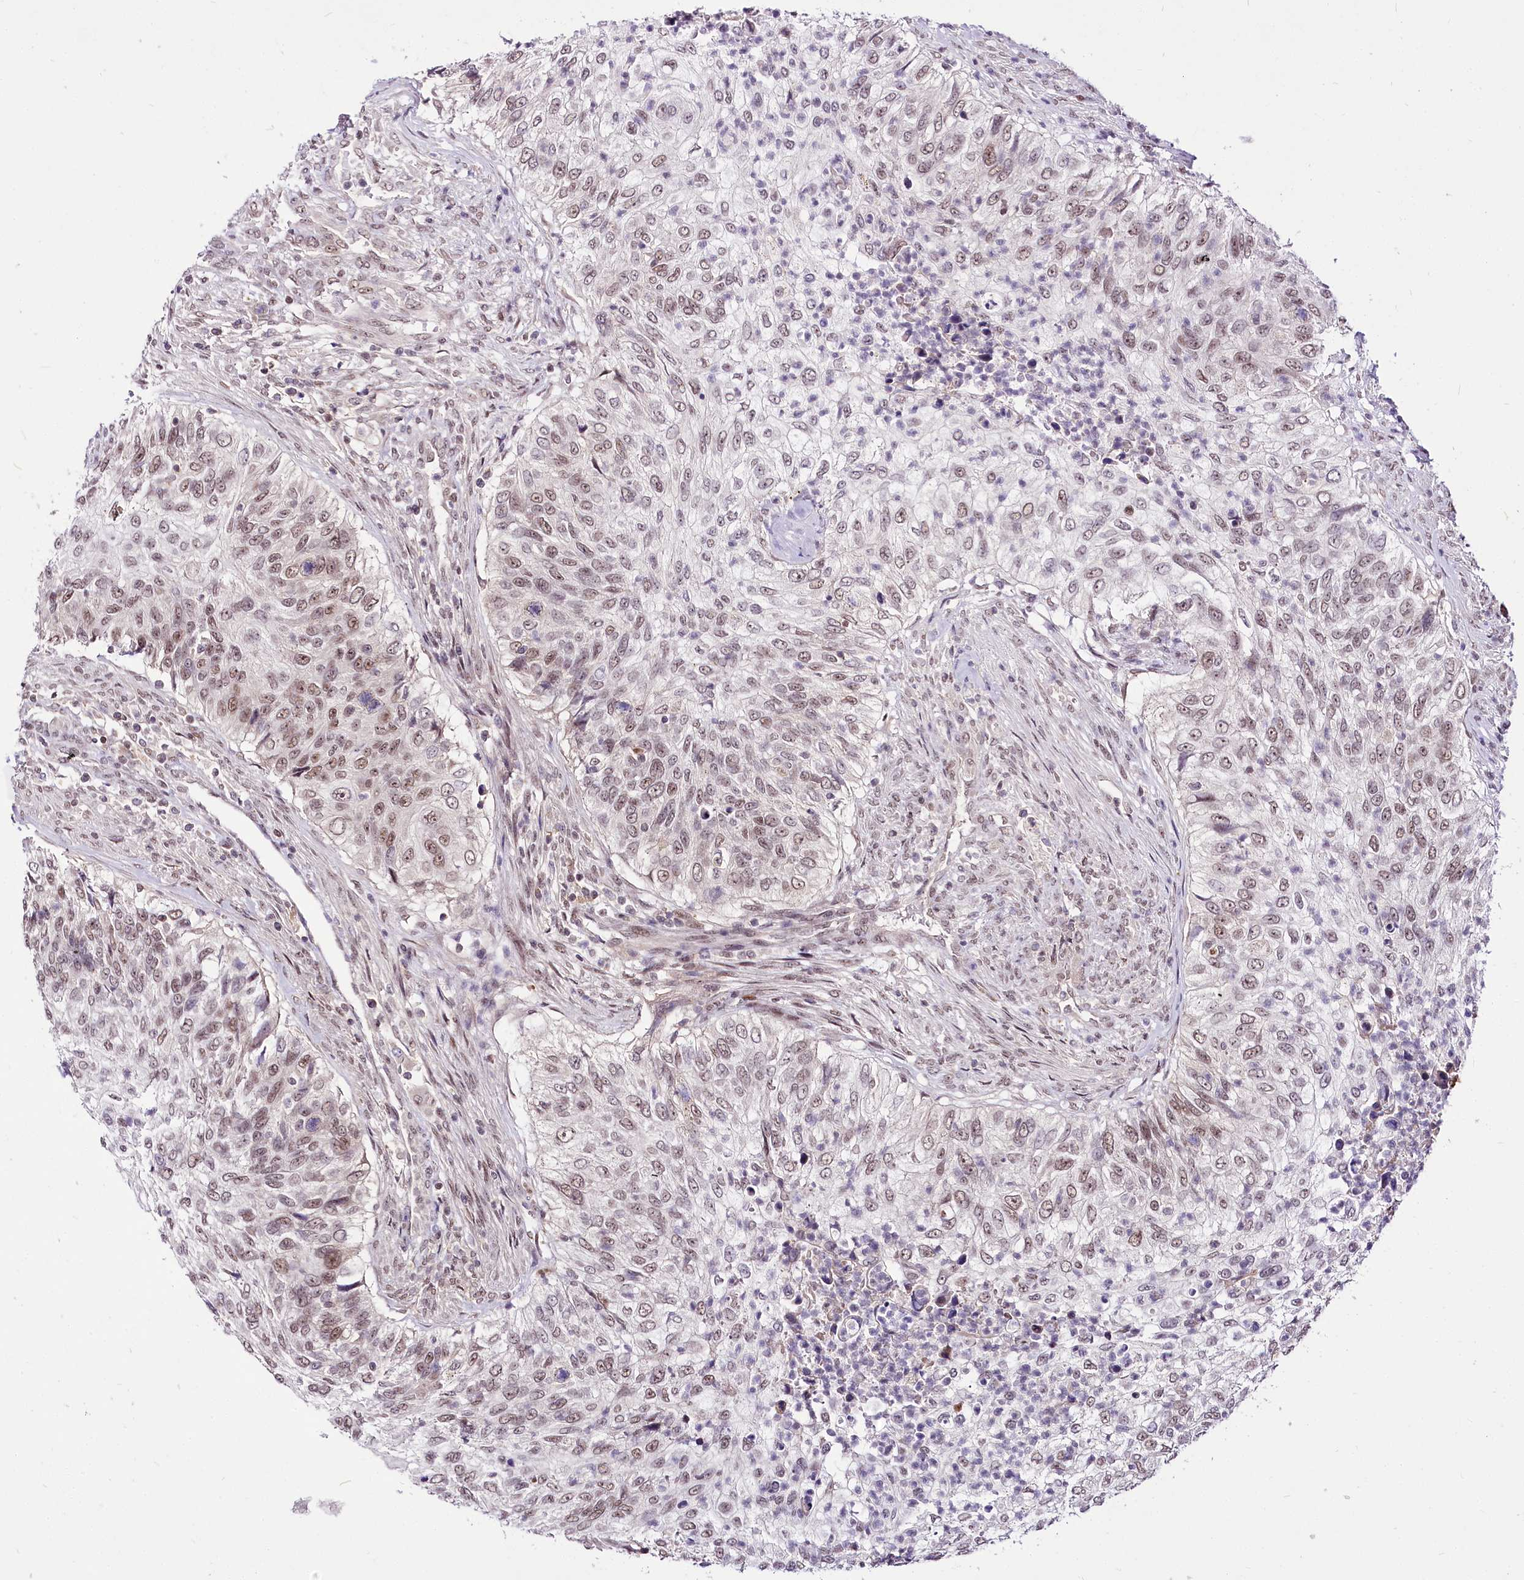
{"staining": {"intensity": "weak", "quantity": ">75%", "location": "nuclear"}, "tissue": "urothelial cancer", "cell_type": "Tumor cells", "image_type": "cancer", "snomed": [{"axis": "morphology", "description": "Urothelial carcinoma, High grade"}, {"axis": "topography", "description": "Urinary bladder"}], "caption": "An image of urothelial cancer stained for a protein demonstrates weak nuclear brown staining in tumor cells. (brown staining indicates protein expression, while blue staining denotes nuclei).", "gene": "POLA2", "patient": {"sex": "female", "age": 60}}